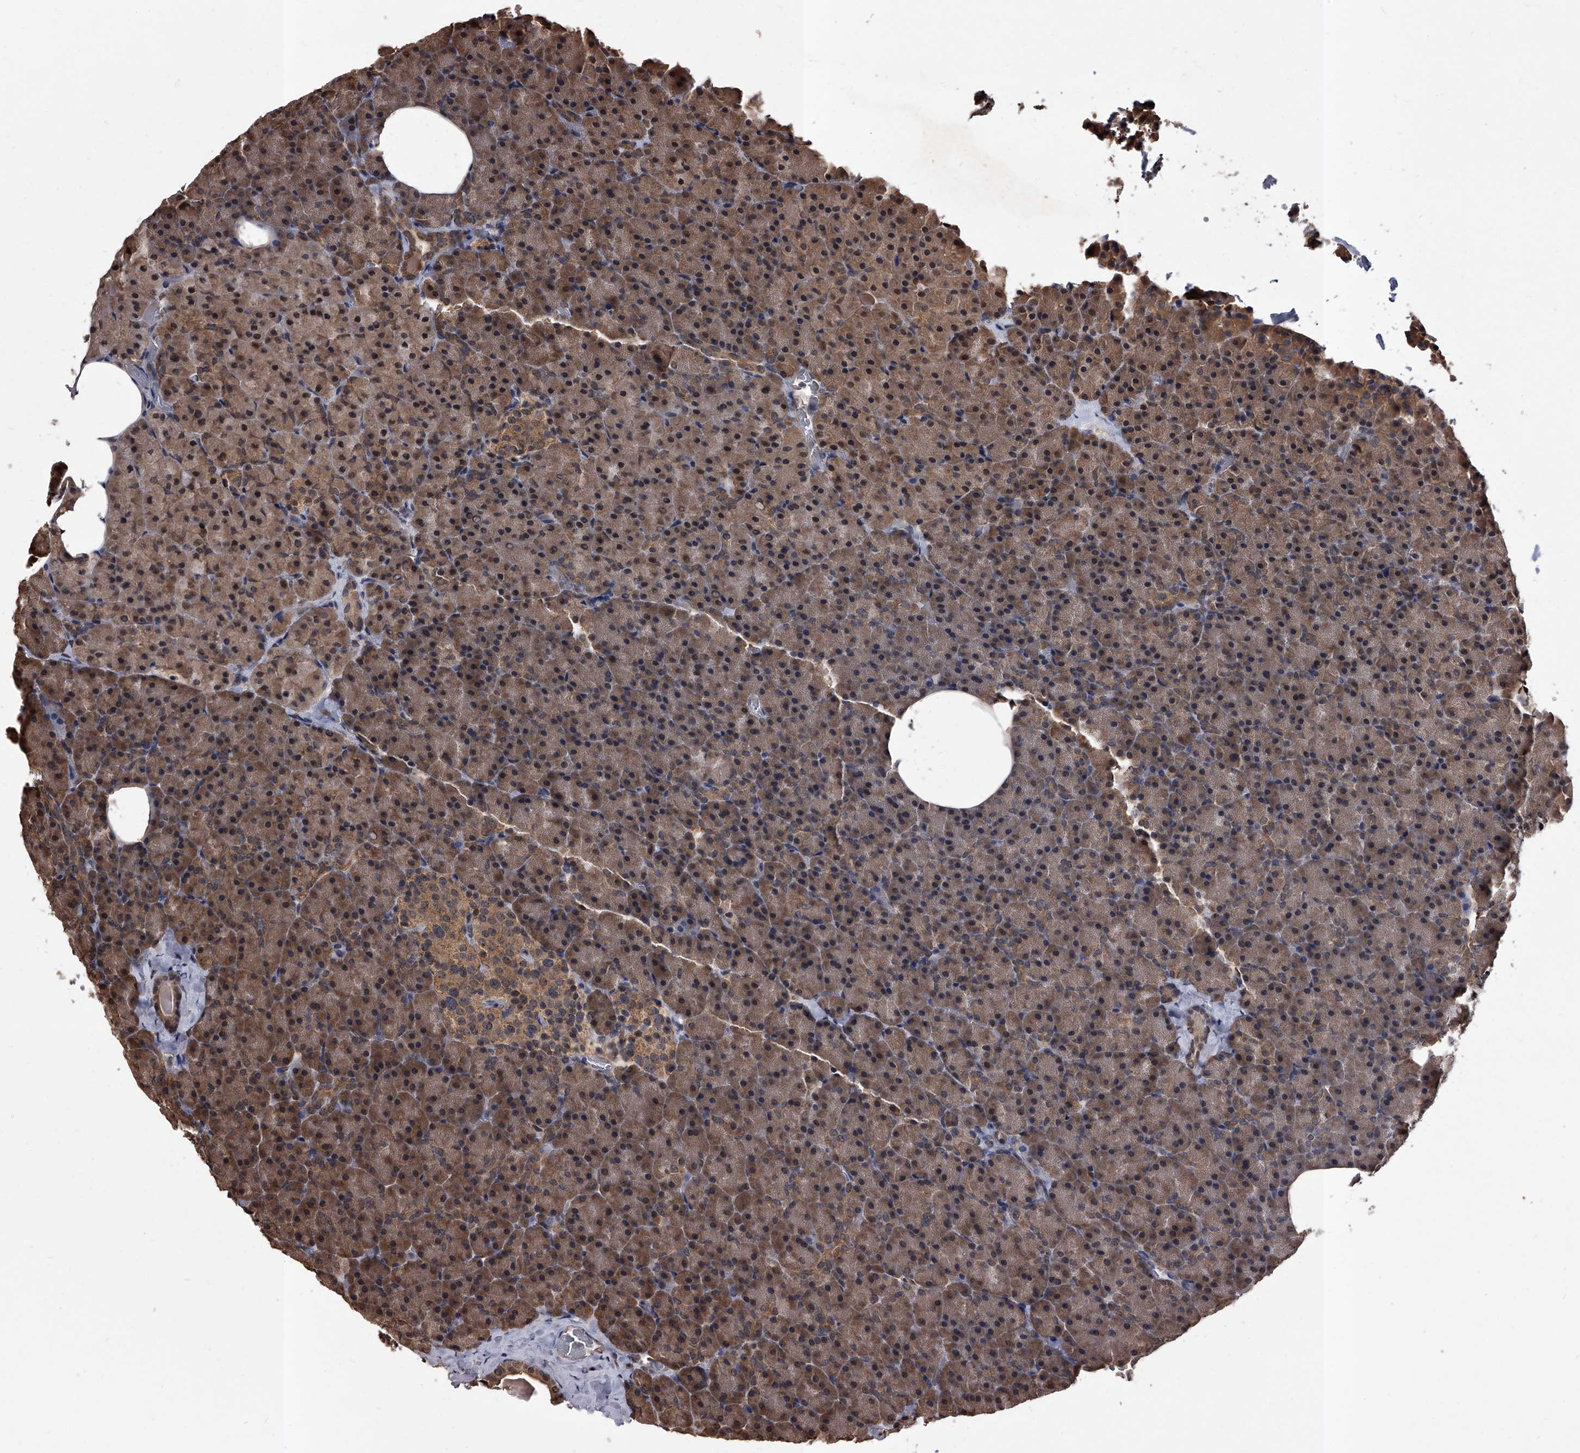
{"staining": {"intensity": "moderate", "quantity": ">75%", "location": "cytoplasmic/membranous"}, "tissue": "pancreas", "cell_type": "Exocrine glandular cells", "image_type": "normal", "snomed": [{"axis": "morphology", "description": "Normal tissue, NOS"}, {"axis": "morphology", "description": "Carcinoid, malignant, NOS"}, {"axis": "topography", "description": "Pancreas"}], "caption": "Immunohistochemical staining of benign pancreas shows medium levels of moderate cytoplasmic/membranous positivity in approximately >75% of exocrine glandular cells. (Stains: DAB (3,3'-diaminobenzidine) in brown, nuclei in blue, Microscopy: brightfield microscopy at high magnification).", "gene": "SLC18B1", "patient": {"sex": "female", "age": 35}}